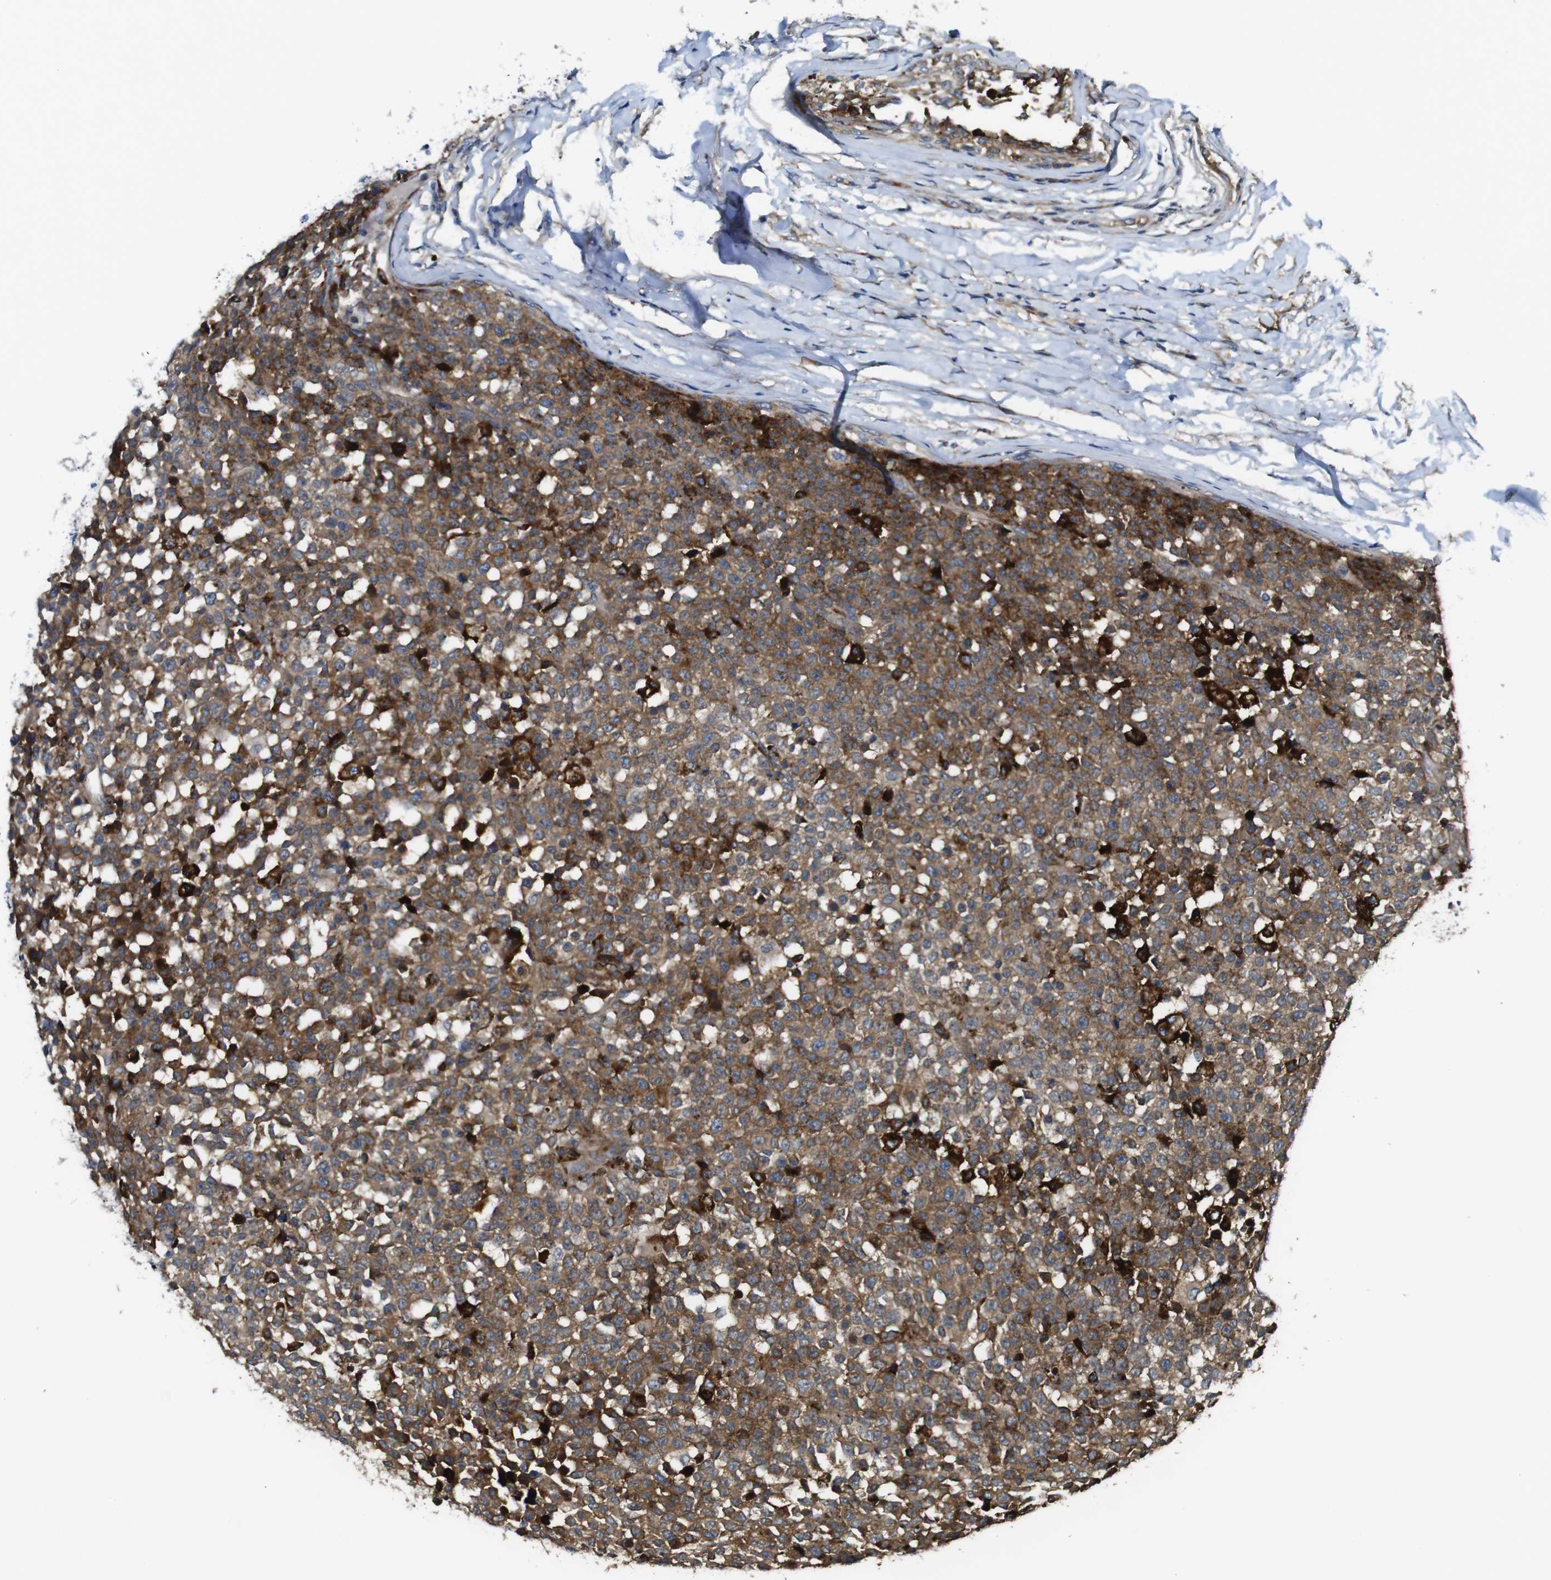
{"staining": {"intensity": "strong", "quantity": ">75%", "location": "cytoplasmic/membranous"}, "tissue": "testis cancer", "cell_type": "Tumor cells", "image_type": "cancer", "snomed": [{"axis": "morphology", "description": "Seminoma, NOS"}, {"axis": "topography", "description": "Testis"}], "caption": "Protein expression analysis of testis cancer (seminoma) exhibits strong cytoplasmic/membranous positivity in about >75% of tumor cells.", "gene": "PCOLCE2", "patient": {"sex": "male", "age": 59}}